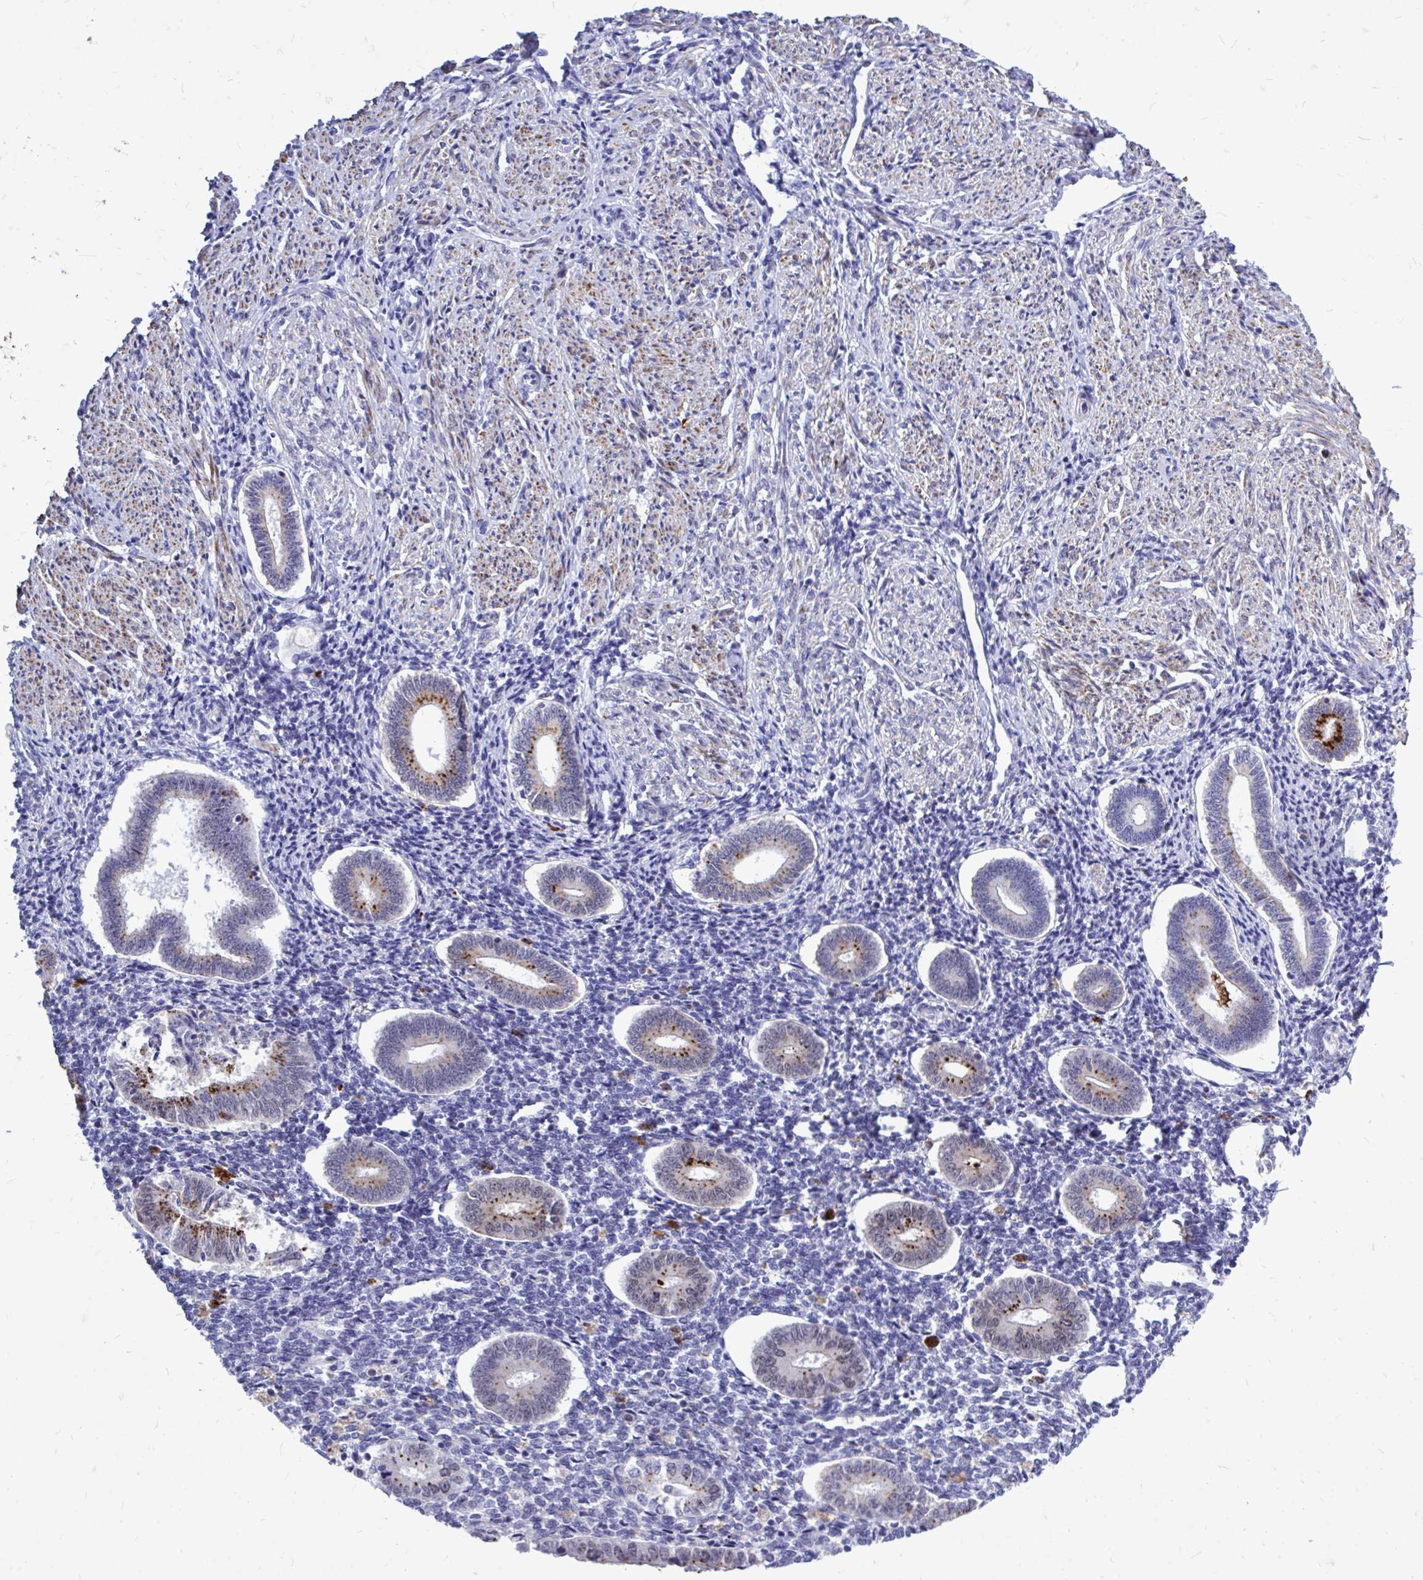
{"staining": {"intensity": "negative", "quantity": "none", "location": "none"}, "tissue": "endometrium", "cell_type": "Cells in endometrial stroma", "image_type": "normal", "snomed": [{"axis": "morphology", "description": "Normal tissue, NOS"}, {"axis": "topography", "description": "Endometrium"}], "caption": "Immunohistochemistry (IHC) micrograph of normal endometrium stained for a protein (brown), which reveals no expression in cells in endometrial stroma.", "gene": "ZBTB25", "patient": {"sex": "female", "age": 40}}